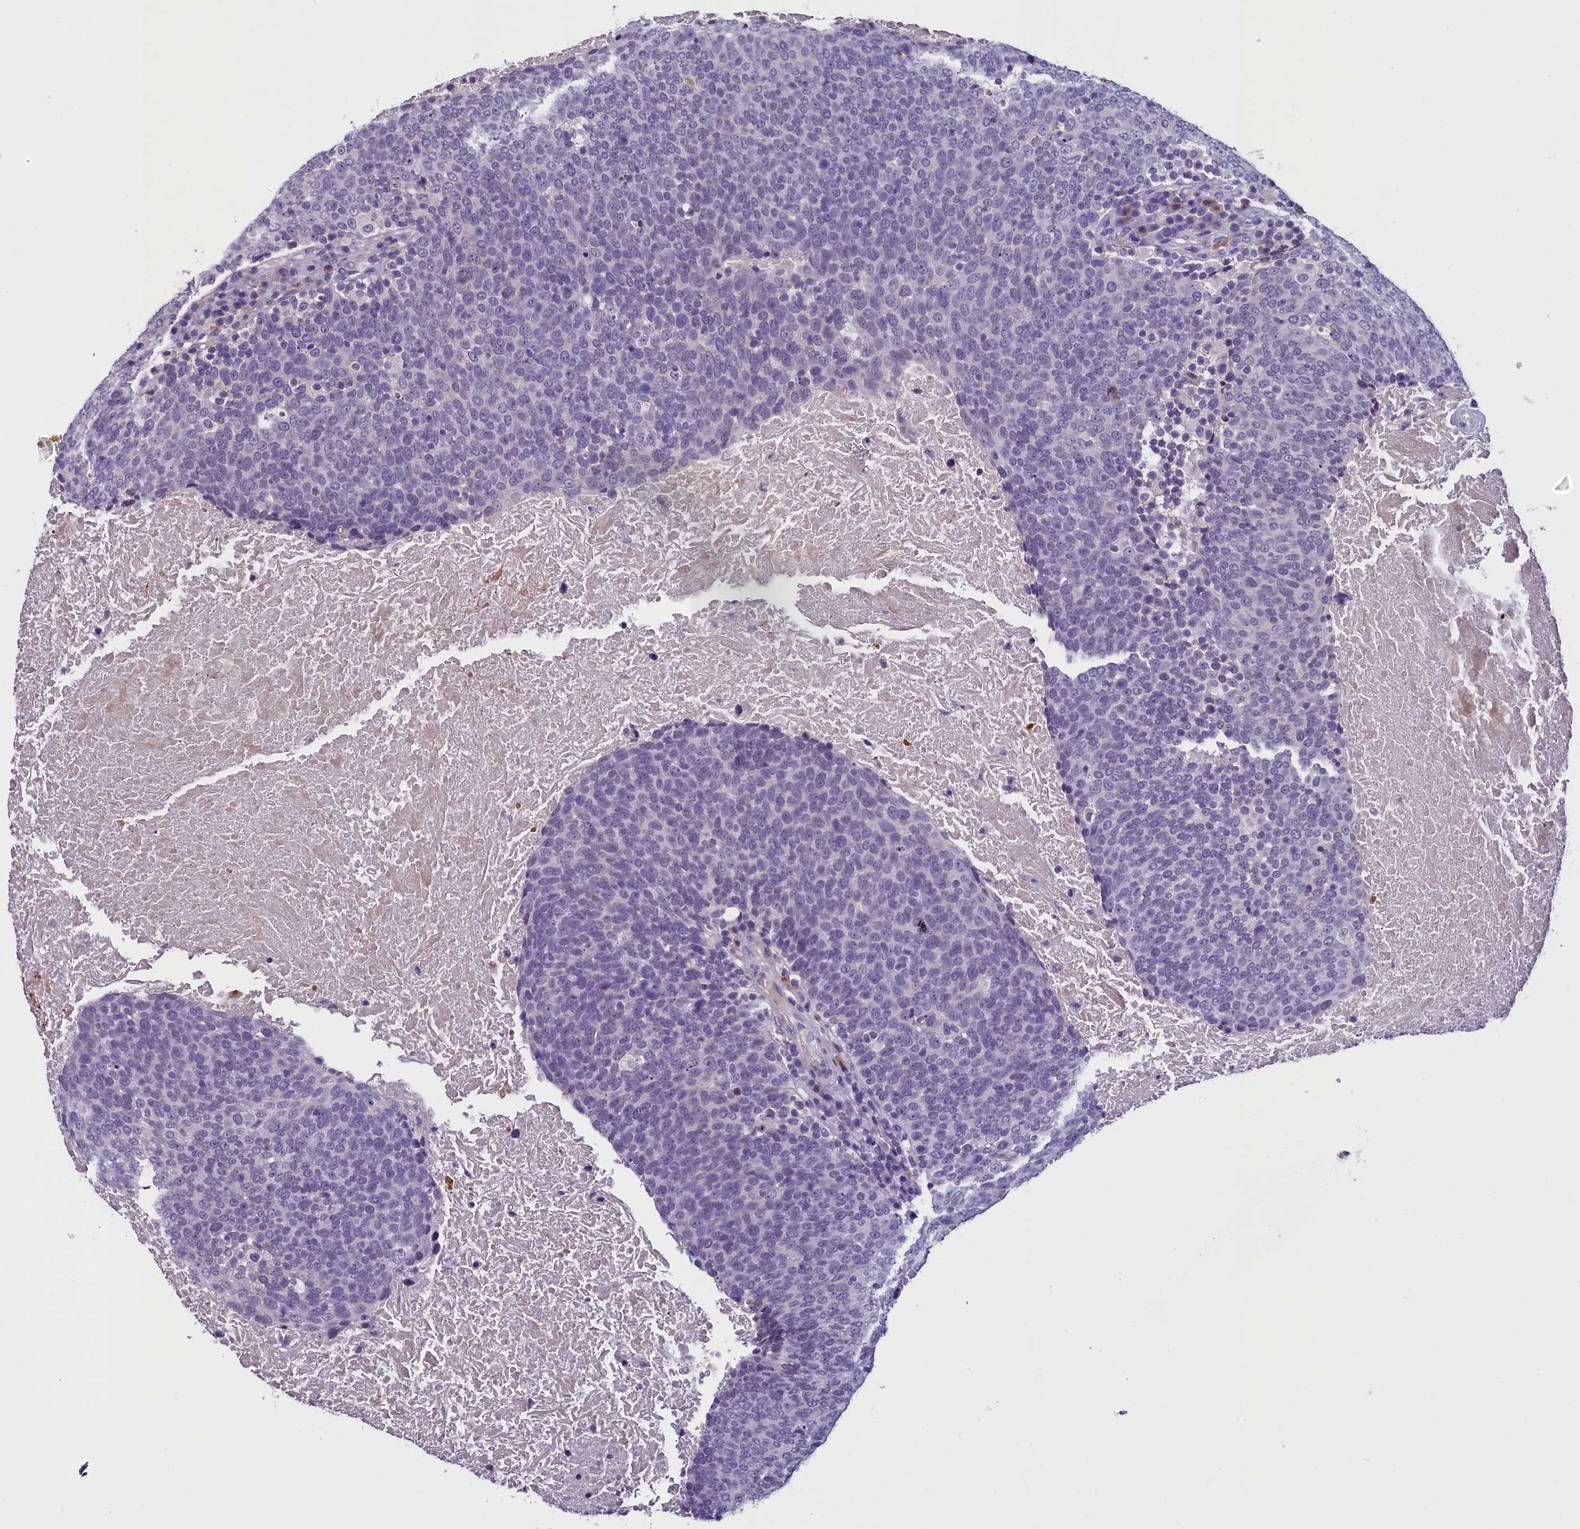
{"staining": {"intensity": "negative", "quantity": "none", "location": "none"}, "tissue": "head and neck cancer", "cell_type": "Tumor cells", "image_type": "cancer", "snomed": [{"axis": "morphology", "description": "Squamous cell carcinoma, NOS"}, {"axis": "morphology", "description": "Squamous cell carcinoma, metastatic, NOS"}, {"axis": "topography", "description": "Lymph node"}, {"axis": "topography", "description": "Head-Neck"}], "caption": "Micrograph shows no protein staining in tumor cells of head and neck squamous cell carcinoma tissue.", "gene": "MEX3B", "patient": {"sex": "male", "age": 62}}